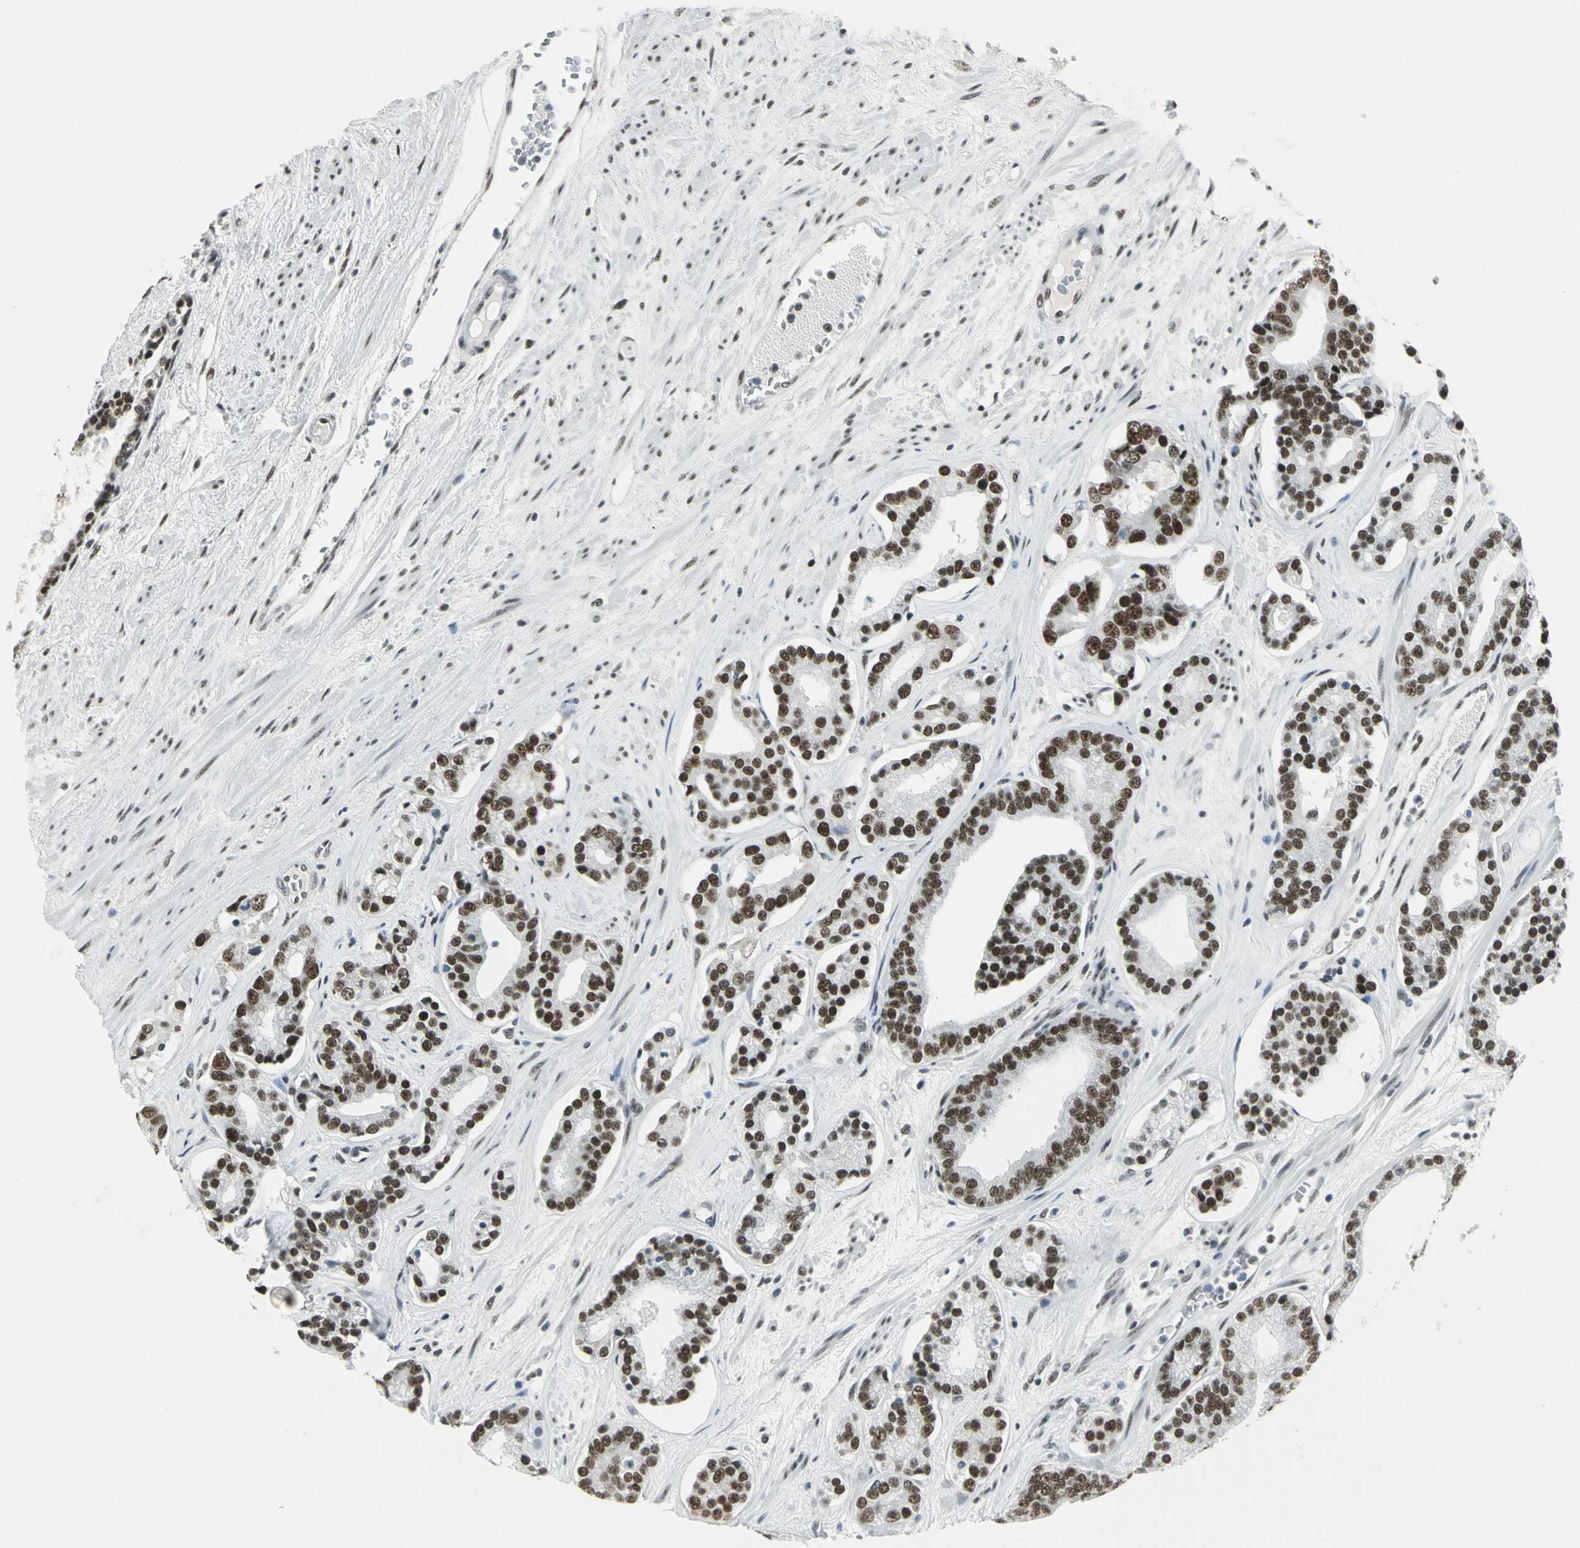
{"staining": {"intensity": "strong", "quantity": ">75%", "location": "nuclear"}, "tissue": "prostate cancer", "cell_type": "Tumor cells", "image_type": "cancer", "snomed": [{"axis": "morphology", "description": "Adenocarcinoma, Low grade"}, {"axis": "topography", "description": "Prostate"}], "caption": "Protein staining demonstrates strong nuclear positivity in approximately >75% of tumor cells in prostate cancer (adenocarcinoma (low-grade)).", "gene": "ADNP", "patient": {"sex": "male", "age": 63}}